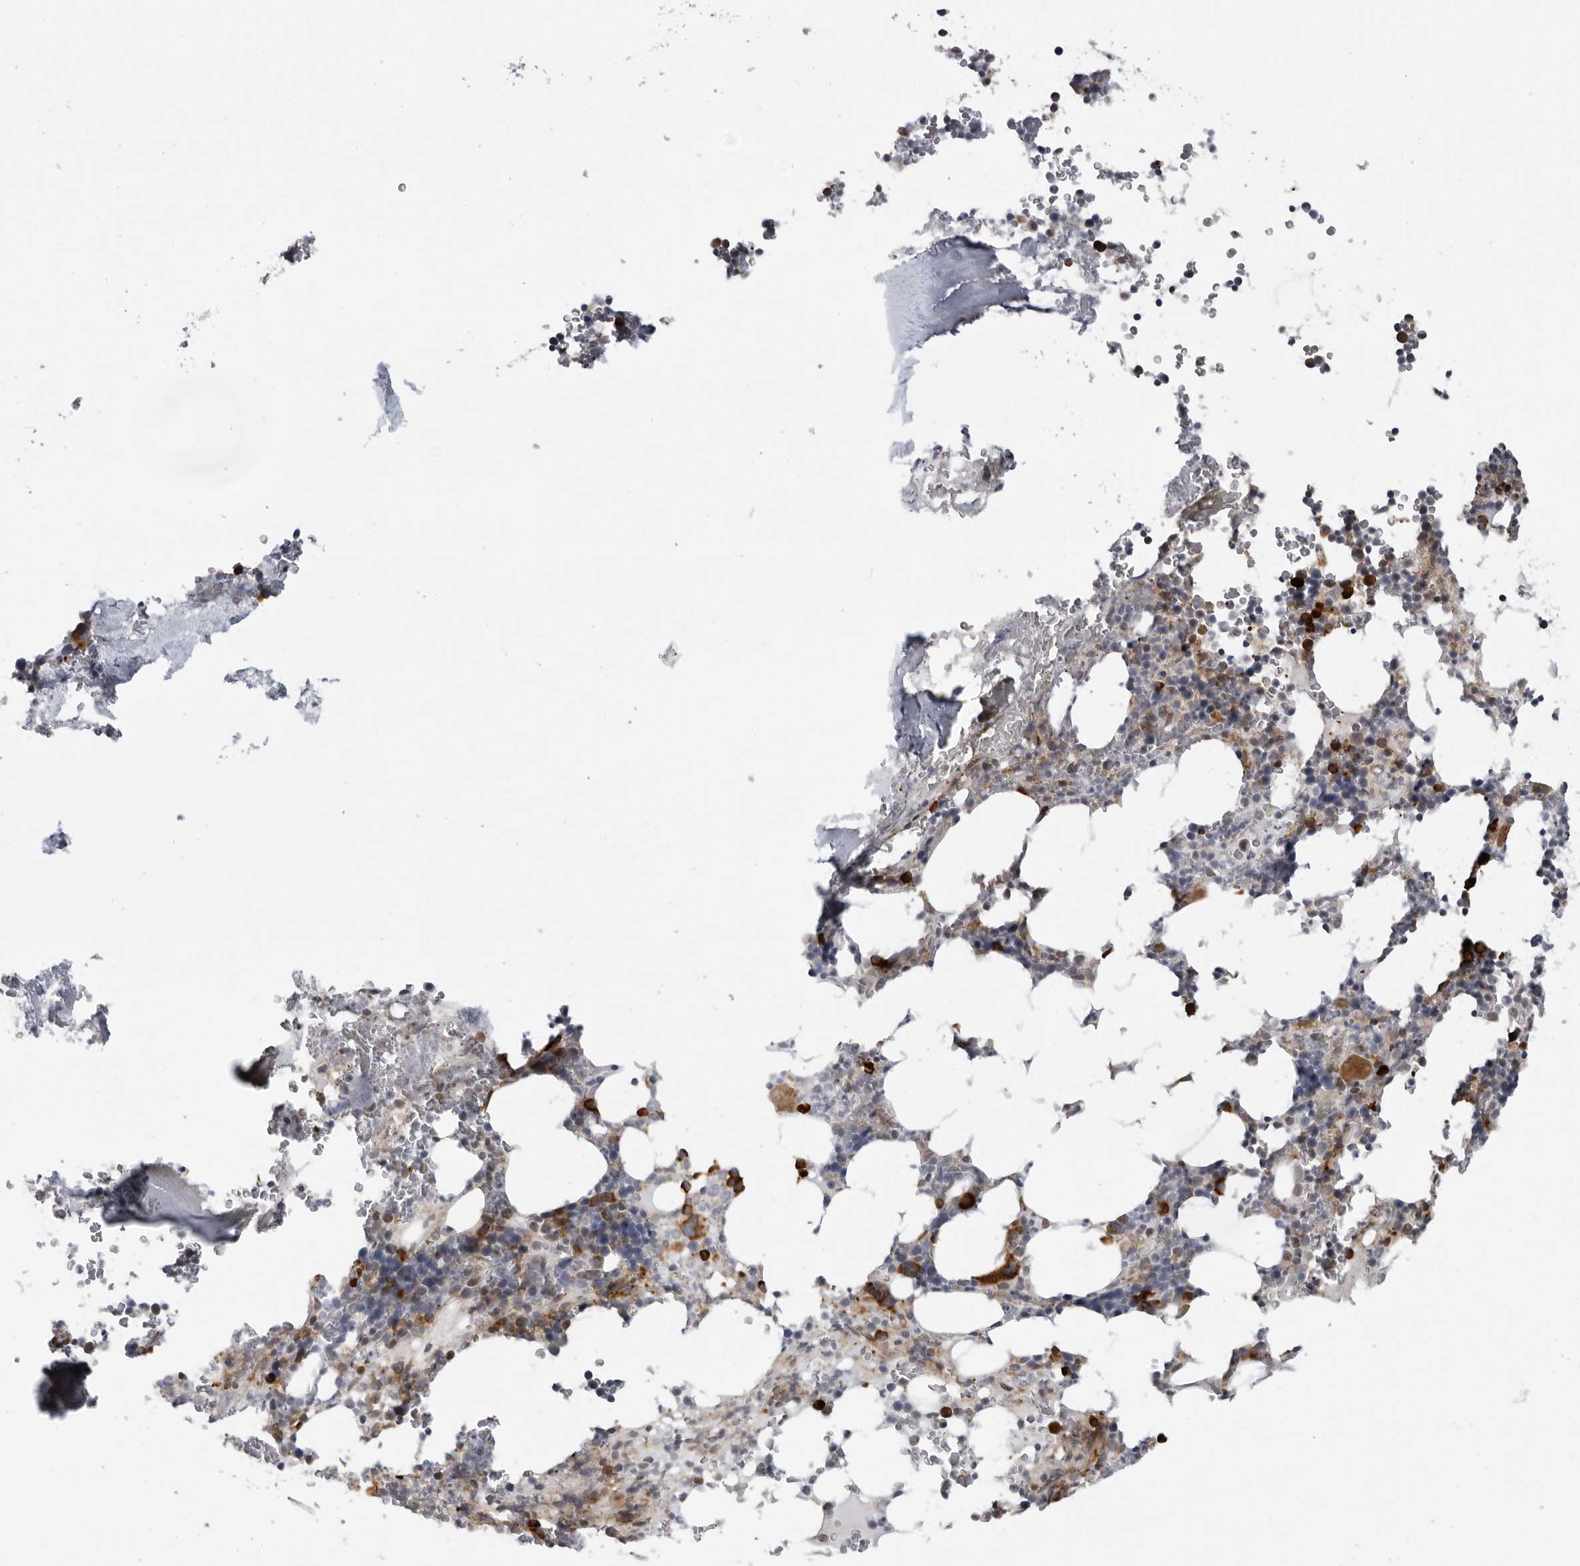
{"staining": {"intensity": "strong", "quantity": "25%-75%", "location": "cytoplasmic/membranous"}, "tissue": "bone marrow", "cell_type": "Hematopoietic cells", "image_type": "normal", "snomed": [{"axis": "morphology", "description": "Normal tissue, NOS"}, {"axis": "topography", "description": "Bone marrow"}], "caption": "Immunohistochemical staining of normal human bone marrow shows 25%-75% levels of strong cytoplasmic/membranous protein staining in about 25%-75% of hematopoietic cells. The staining is performed using DAB (3,3'-diaminobenzidine) brown chromogen to label protein expression. The nuclei are counter-stained blue using hematoxylin.", "gene": "ALPK2", "patient": {"sex": "male", "age": 58}}